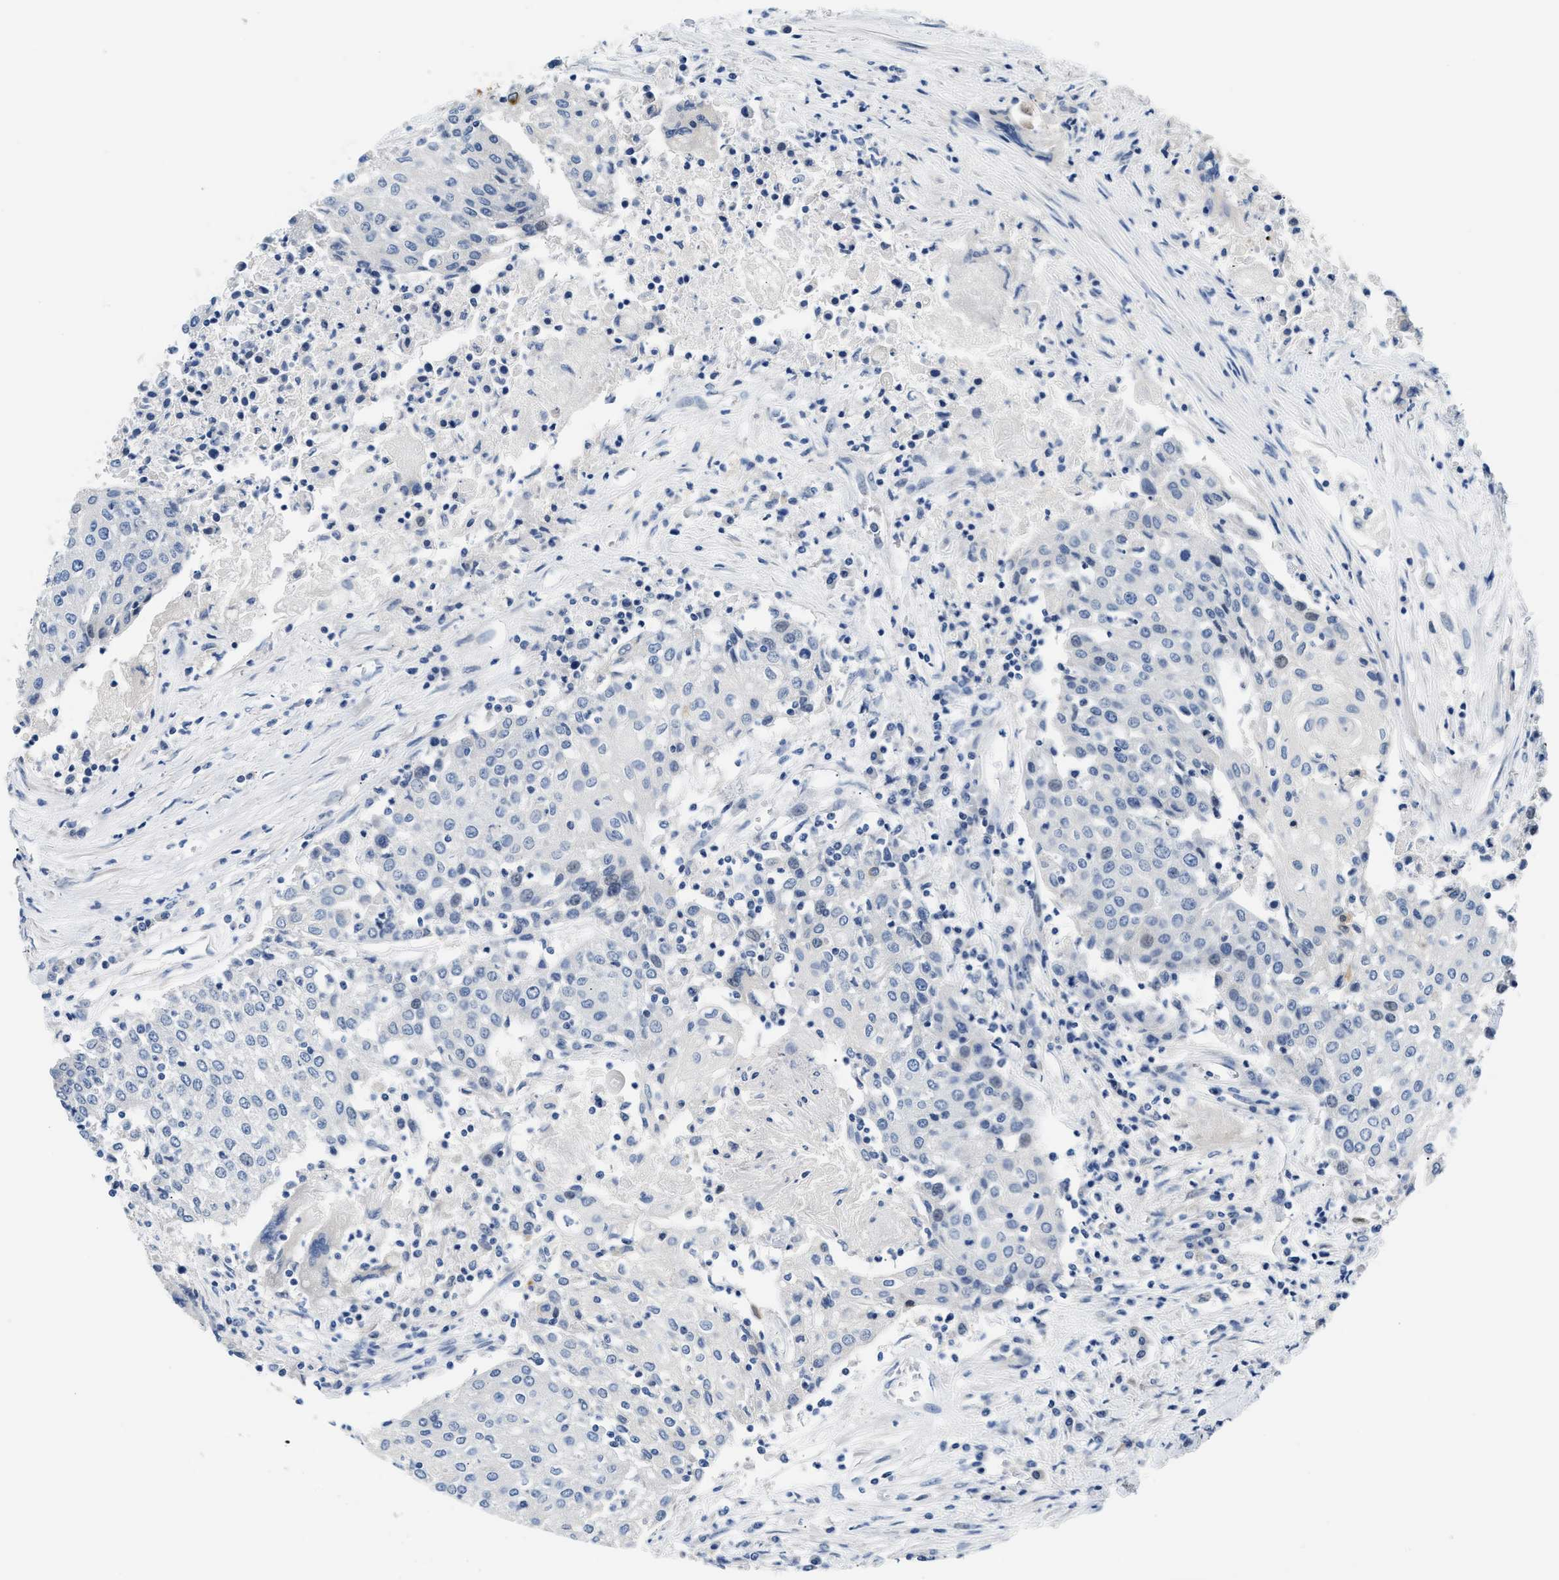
{"staining": {"intensity": "negative", "quantity": "none", "location": "none"}, "tissue": "urothelial cancer", "cell_type": "Tumor cells", "image_type": "cancer", "snomed": [{"axis": "morphology", "description": "Urothelial carcinoma, High grade"}, {"axis": "topography", "description": "Urinary bladder"}], "caption": "Immunohistochemical staining of urothelial carcinoma (high-grade) displays no significant staining in tumor cells. Brightfield microscopy of immunohistochemistry stained with DAB (brown) and hematoxylin (blue), captured at high magnification.", "gene": "CLGN", "patient": {"sex": "female", "age": 85}}